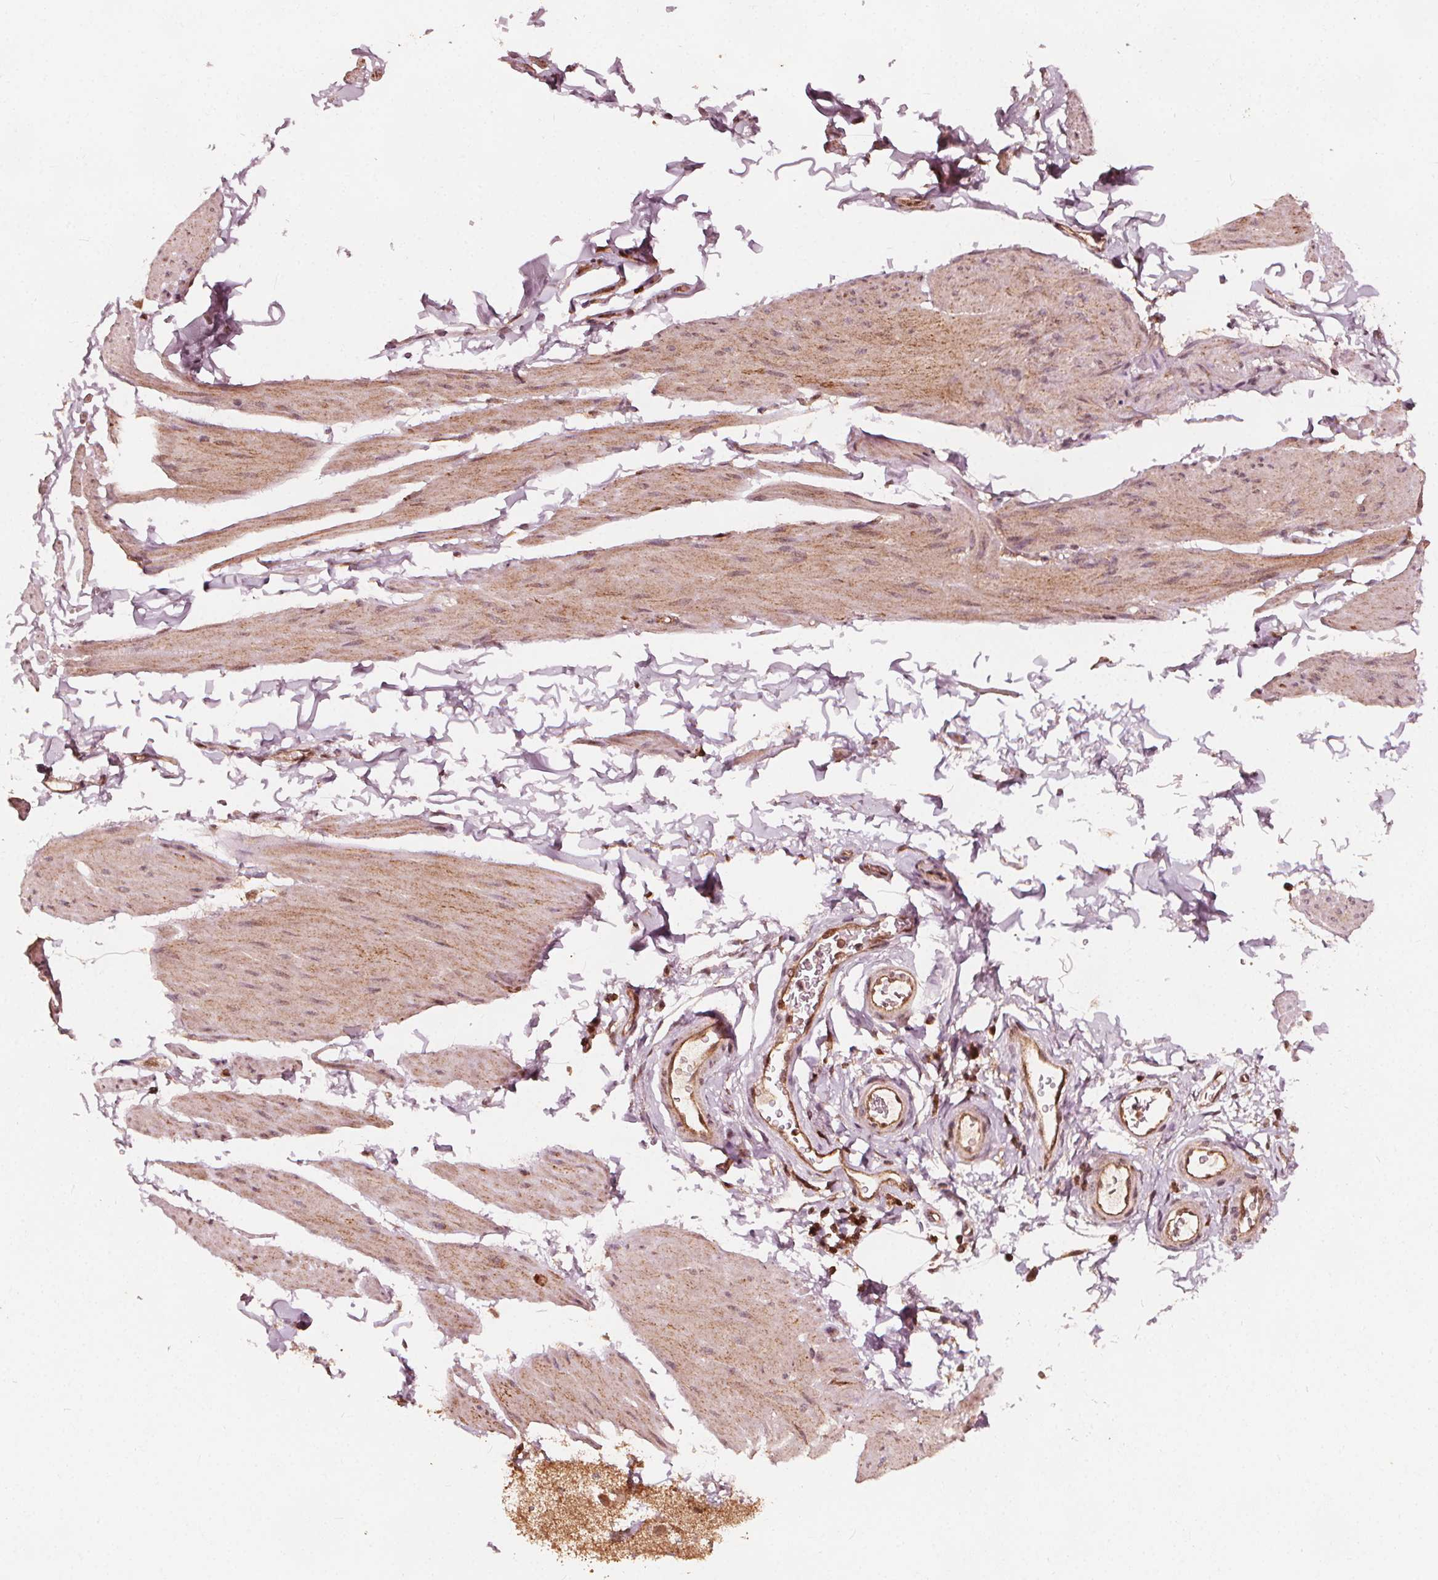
{"staining": {"intensity": "moderate", "quantity": ">75%", "location": "cytoplasmic/membranous,nuclear"}, "tissue": "smooth muscle", "cell_type": "Smooth muscle cells", "image_type": "normal", "snomed": [{"axis": "morphology", "description": "Normal tissue, NOS"}, {"axis": "topography", "description": "Adipose tissue"}, {"axis": "topography", "description": "Smooth muscle"}, {"axis": "topography", "description": "Peripheral nerve tissue"}], "caption": "Normal smooth muscle demonstrates moderate cytoplasmic/membranous,nuclear staining in approximately >75% of smooth muscle cells, visualized by immunohistochemistry. (DAB IHC, brown staining for protein, blue staining for nuclei).", "gene": "AIP", "patient": {"sex": "male", "age": 83}}